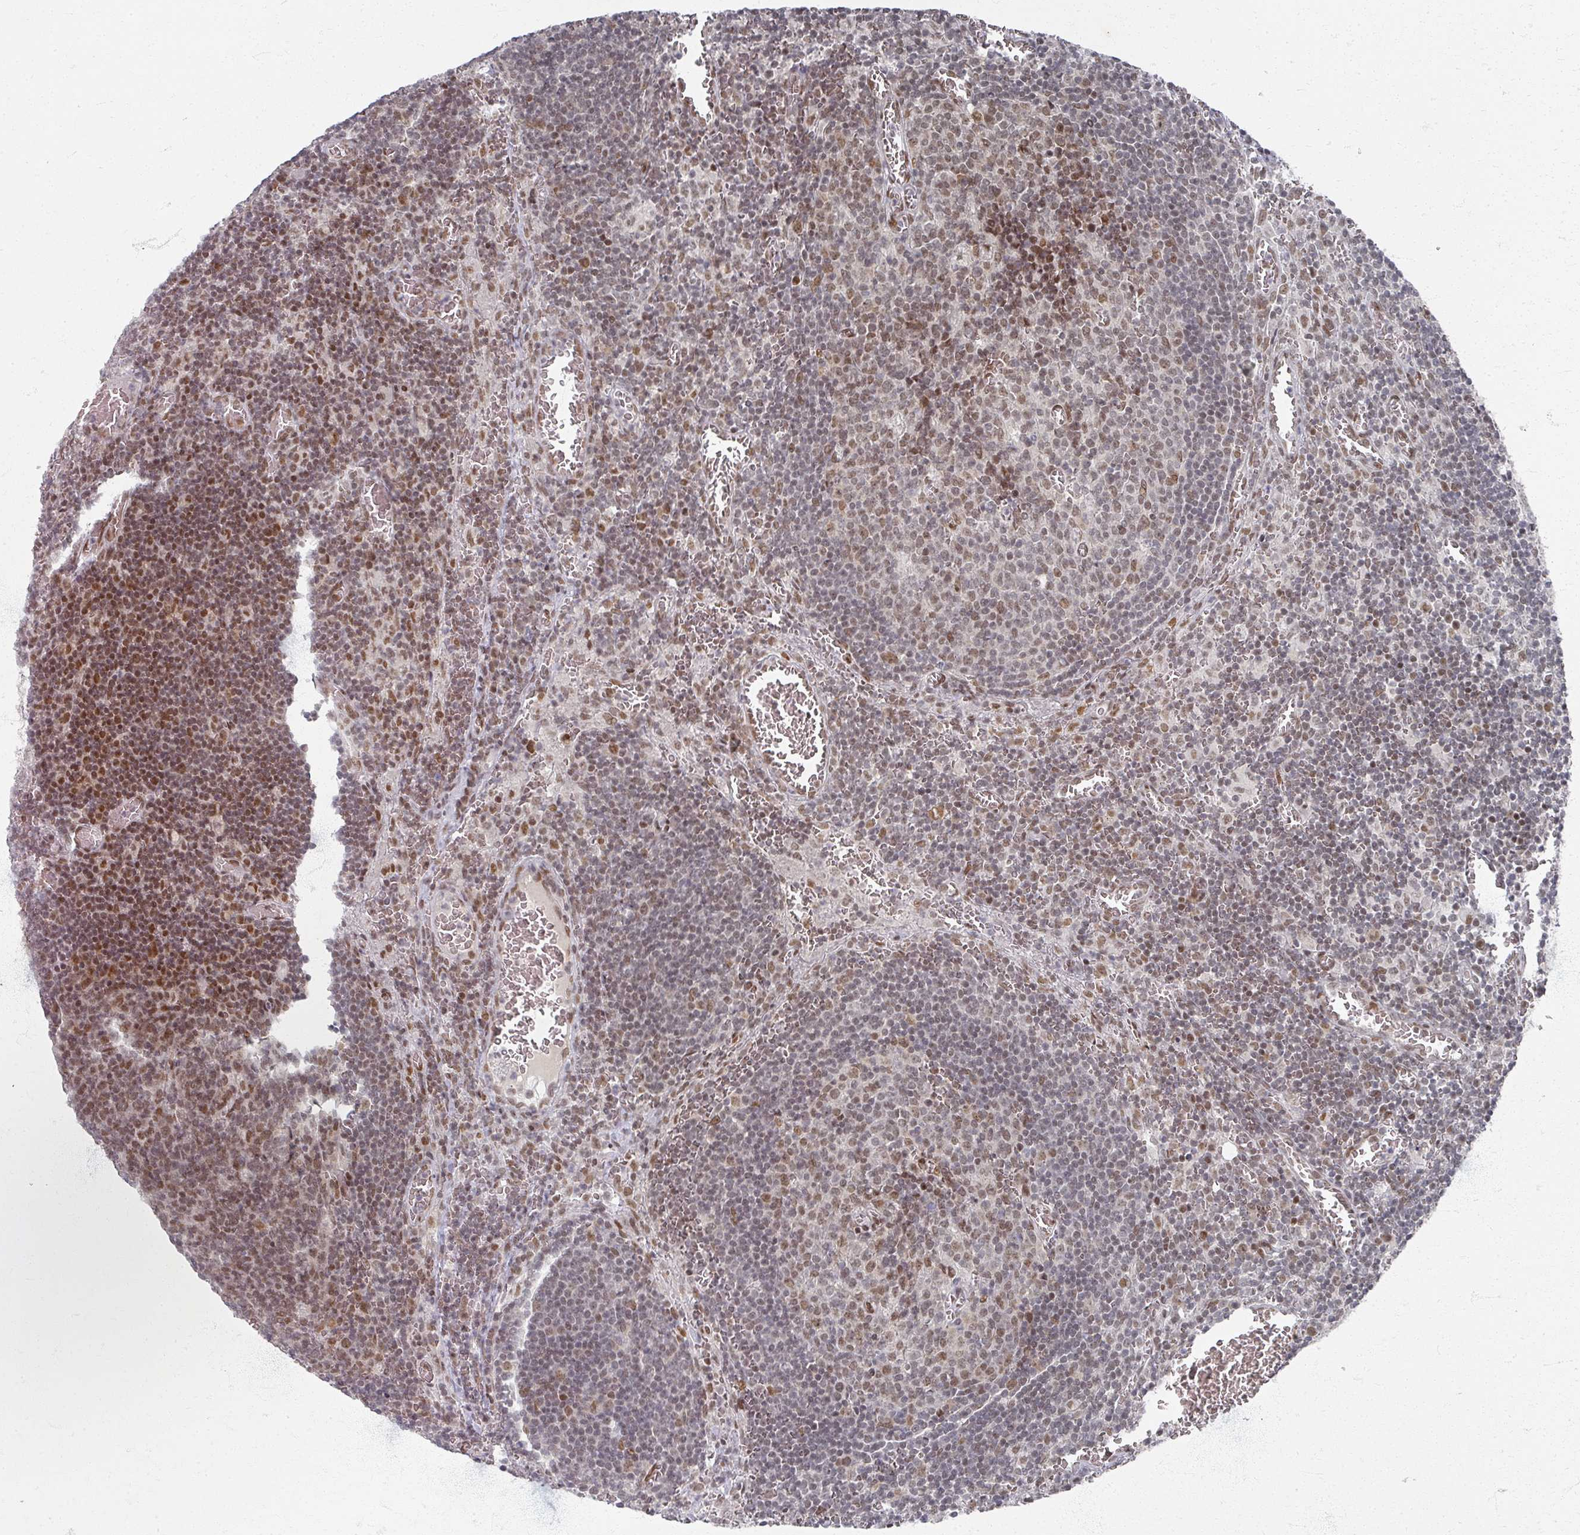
{"staining": {"intensity": "moderate", "quantity": "25%-75%", "location": "nuclear"}, "tissue": "lymph node", "cell_type": "Germinal center cells", "image_type": "normal", "snomed": [{"axis": "morphology", "description": "Normal tissue, NOS"}, {"axis": "topography", "description": "Lymph node"}], "caption": "Immunohistochemical staining of benign lymph node reveals medium levels of moderate nuclear expression in about 25%-75% of germinal center cells. (DAB IHC with brightfield microscopy, high magnification).", "gene": "PSKH1", "patient": {"sex": "male", "age": 50}}